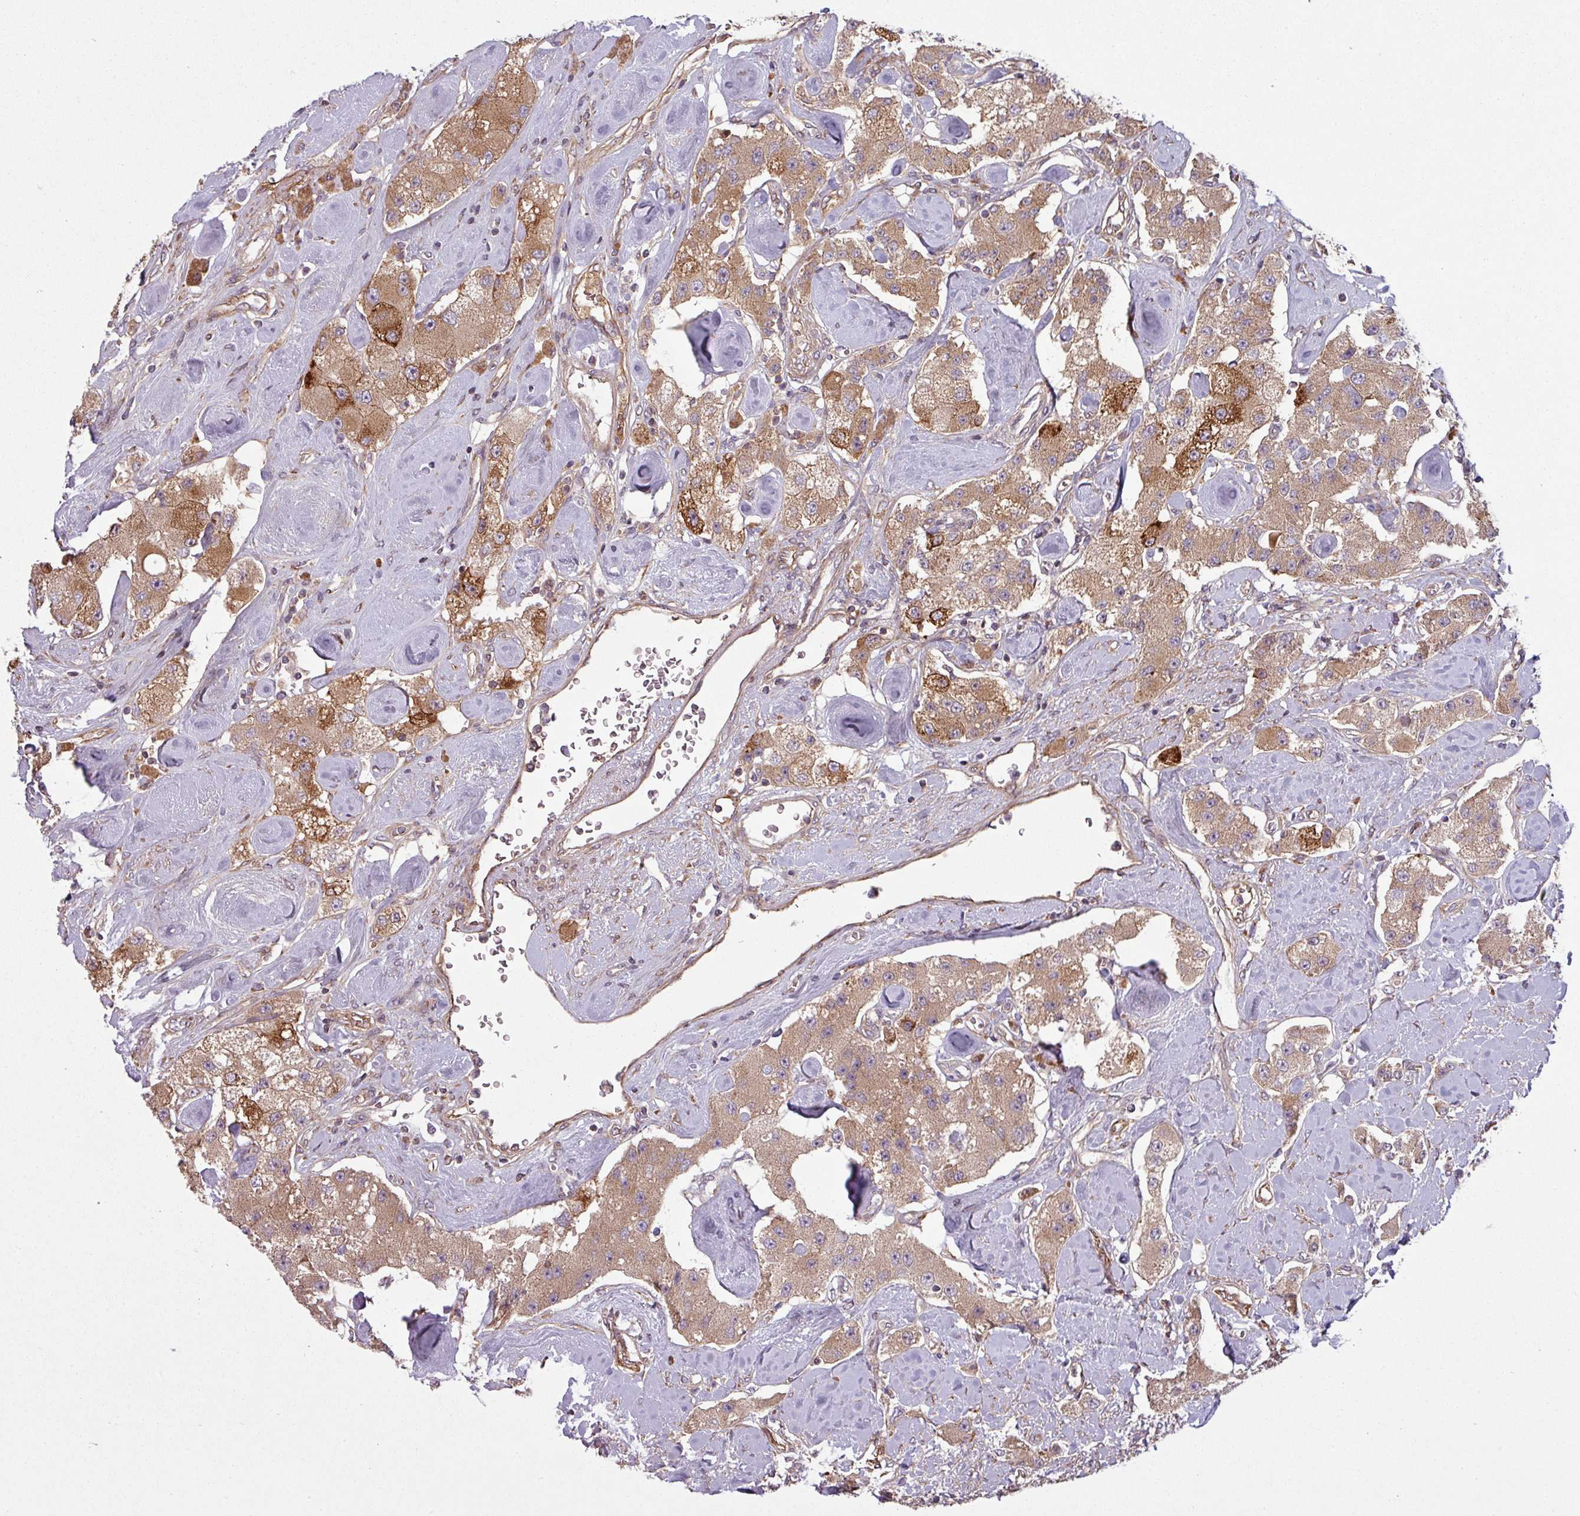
{"staining": {"intensity": "moderate", "quantity": ">75%", "location": "cytoplasmic/membranous"}, "tissue": "carcinoid", "cell_type": "Tumor cells", "image_type": "cancer", "snomed": [{"axis": "morphology", "description": "Carcinoid, malignant, NOS"}, {"axis": "topography", "description": "Pancreas"}], "caption": "Immunohistochemistry (DAB (3,3'-diaminobenzidine)) staining of human carcinoid (malignant) displays moderate cytoplasmic/membranous protein positivity in about >75% of tumor cells.", "gene": "SNRNP25", "patient": {"sex": "male", "age": 41}}